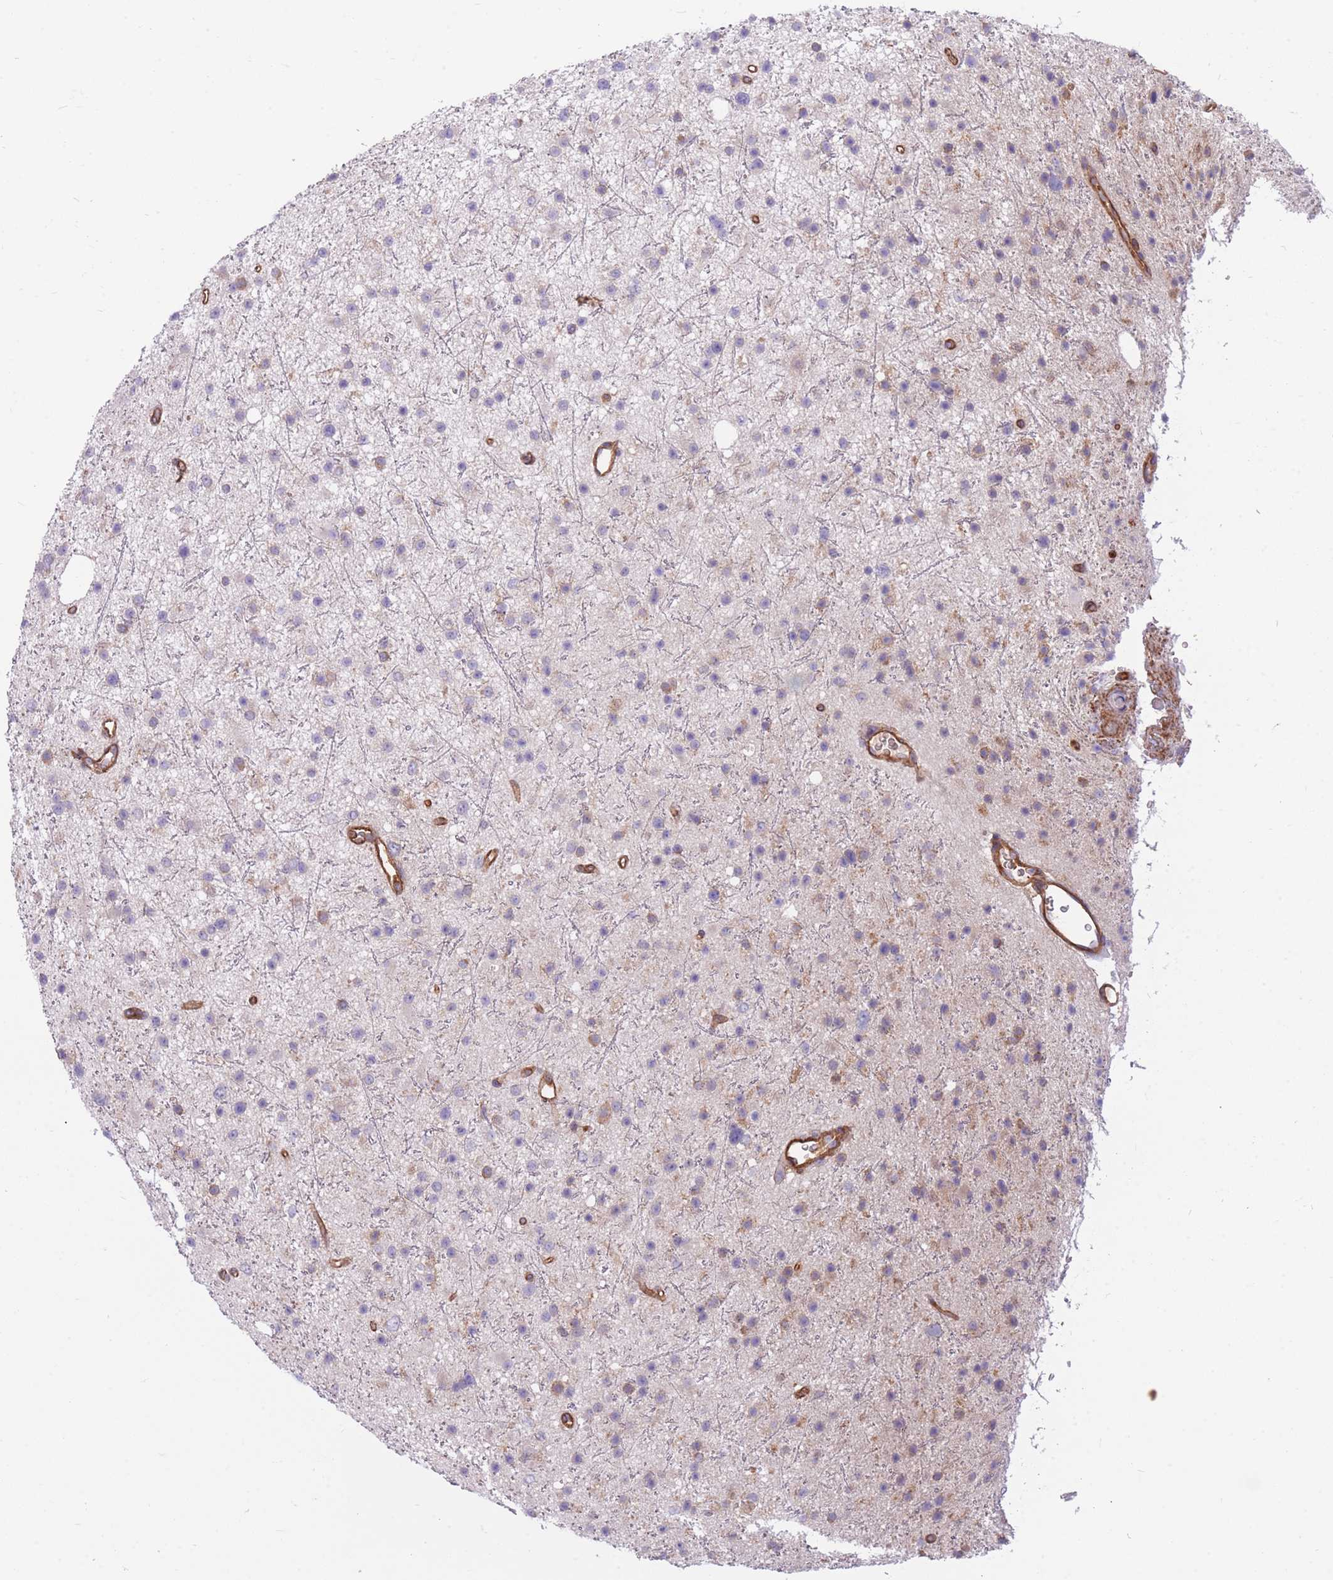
{"staining": {"intensity": "negative", "quantity": "none", "location": "none"}, "tissue": "glioma", "cell_type": "Tumor cells", "image_type": "cancer", "snomed": [{"axis": "morphology", "description": "Glioma, malignant, Low grade"}, {"axis": "topography", "description": "Cerebral cortex"}], "caption": "The immunohistochemistry micrograph has no significant staining in tumor cells of glioma tissue.", "gene": "GGA1", "patient": {"sex": "female", "age": 39}}